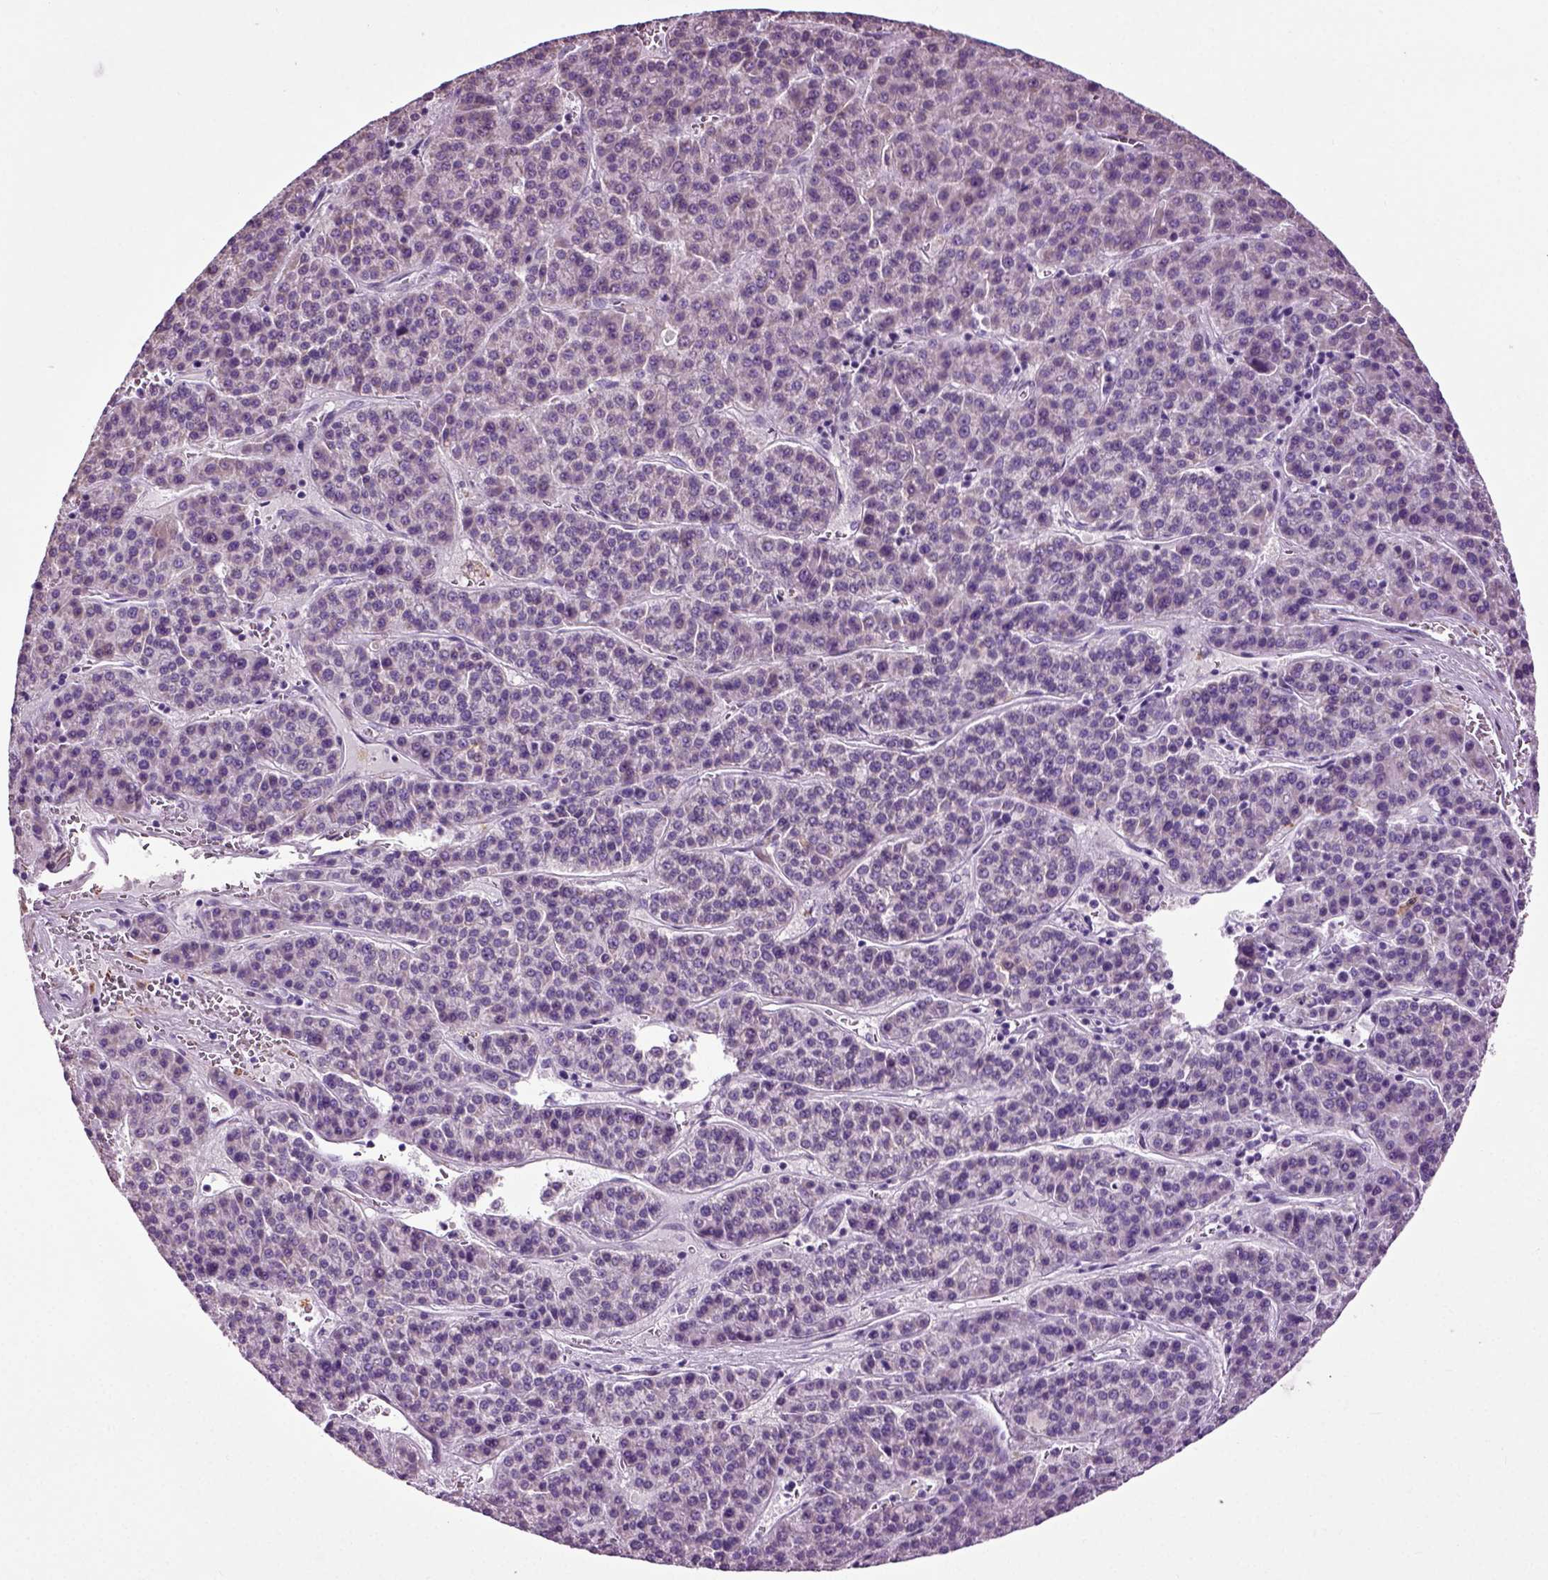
{"staining": {"intensity": "negative", "quantity": "none", "location": "none"}, "tissue": "liver cancer", "cell_type": "Tumor cells", "image_type": "cancer", "snomed": [{"axis": "morphology", "description": "Carcinoma, Hepatocellular, NOS"}, {"axis": "topography", "description": "Liver"}], "caption": "This micrograph is of liver hepatocellular carcinoma stained with immunohistochemistry (IHC) to label a protein in brown with the nuclei are counter-stained blue. There is no staining in tumor cells.", "gene": "DNAH10", "patient": {"sex": "female", "age": 58}}